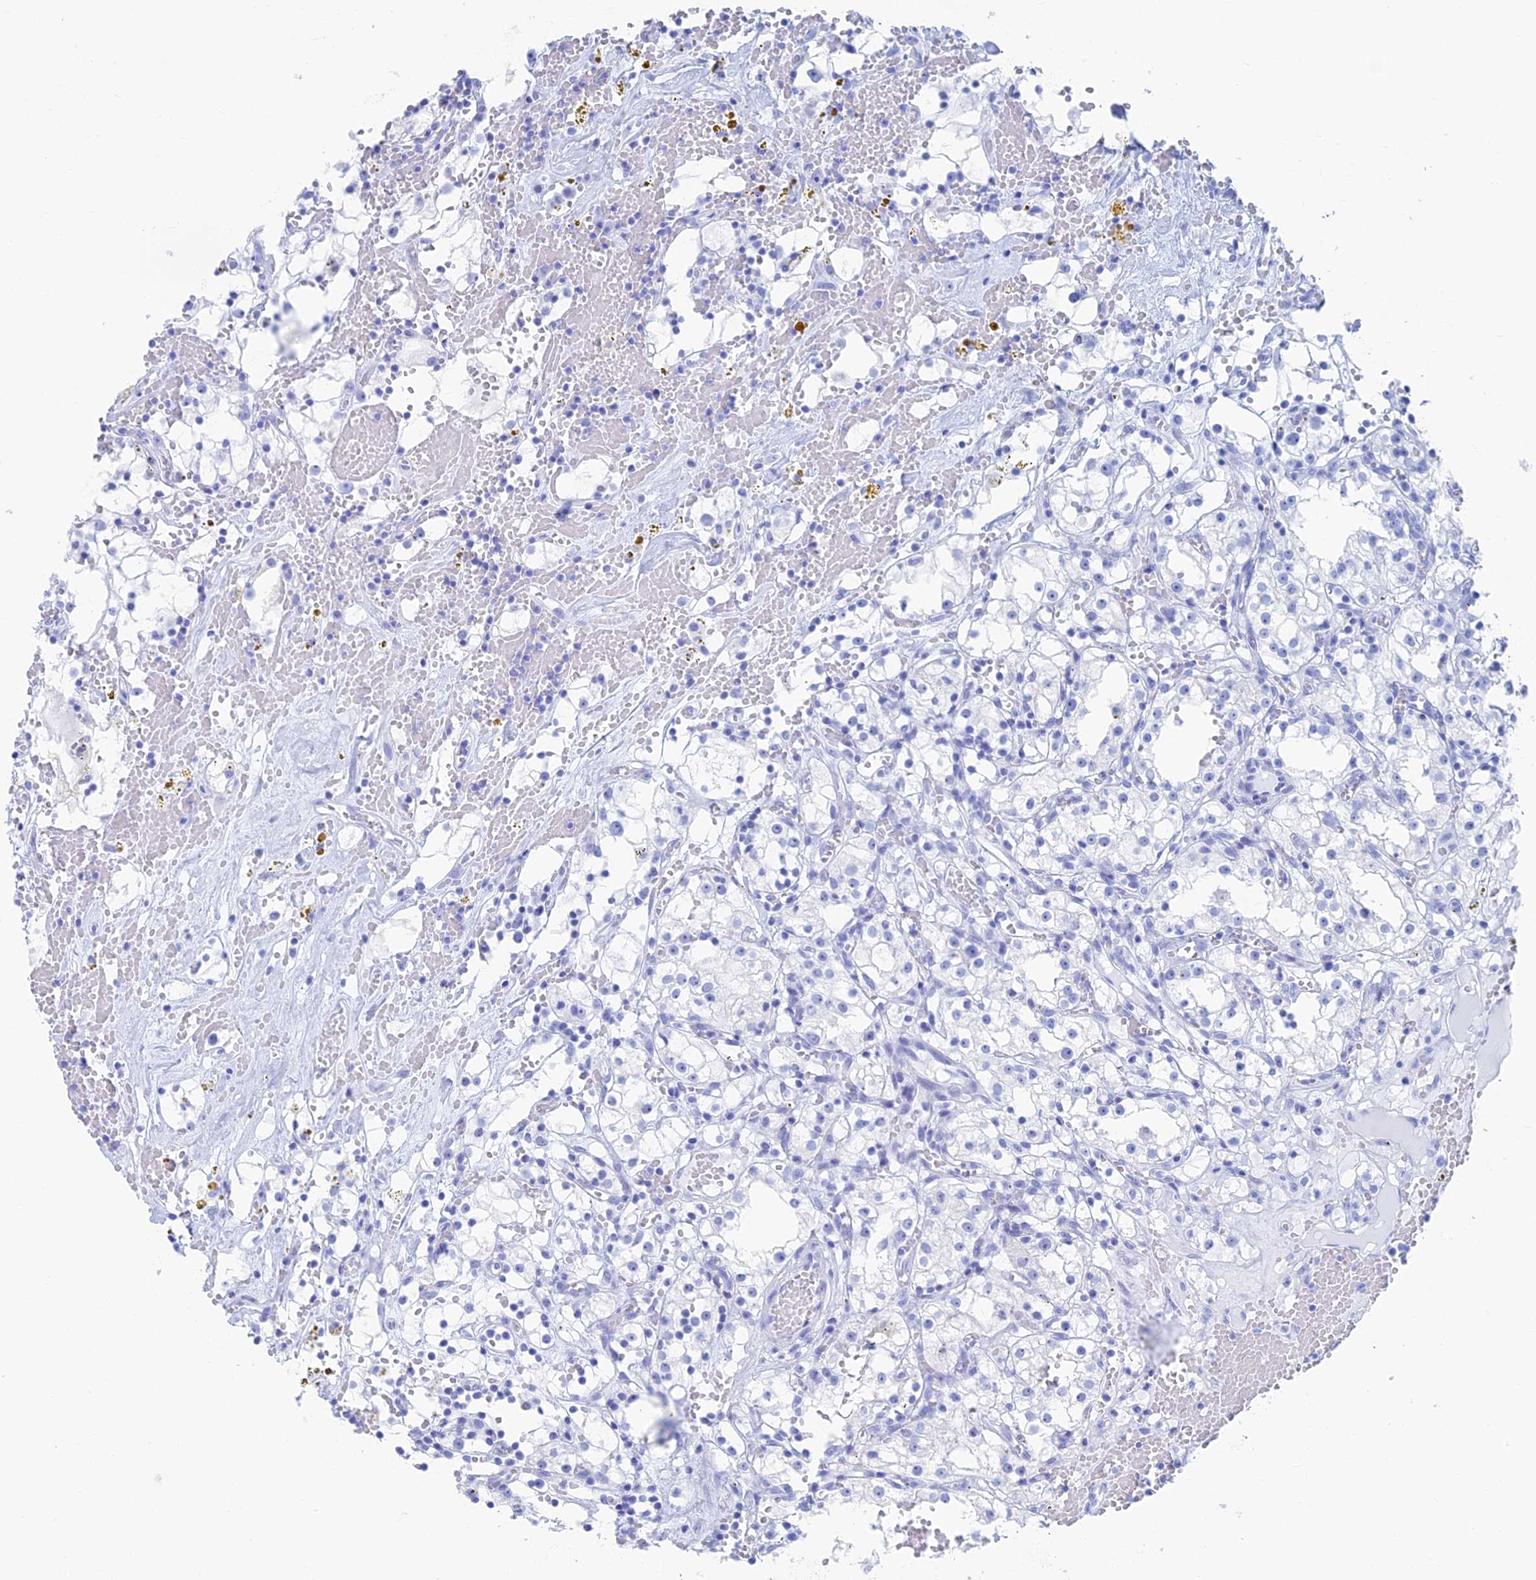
{"staining": {"intensity": "negative", "quantity": "none", "location": "none"}, "tissue": "renal cancer", "cell_type": "Tumor cells", "image_type": "cancer", "snomed": [{"axis": "morphology", "description": "Adenocarcinoma, NOS"}, {"axis": "topography", "description": "Kidney"}], "caption": "Renal adenocarcinoma stained for a protein using IHC exhibits no expression tumor cells.", "gene": "TBC1D30", "patient": {"sex": "male", "age": 56}}